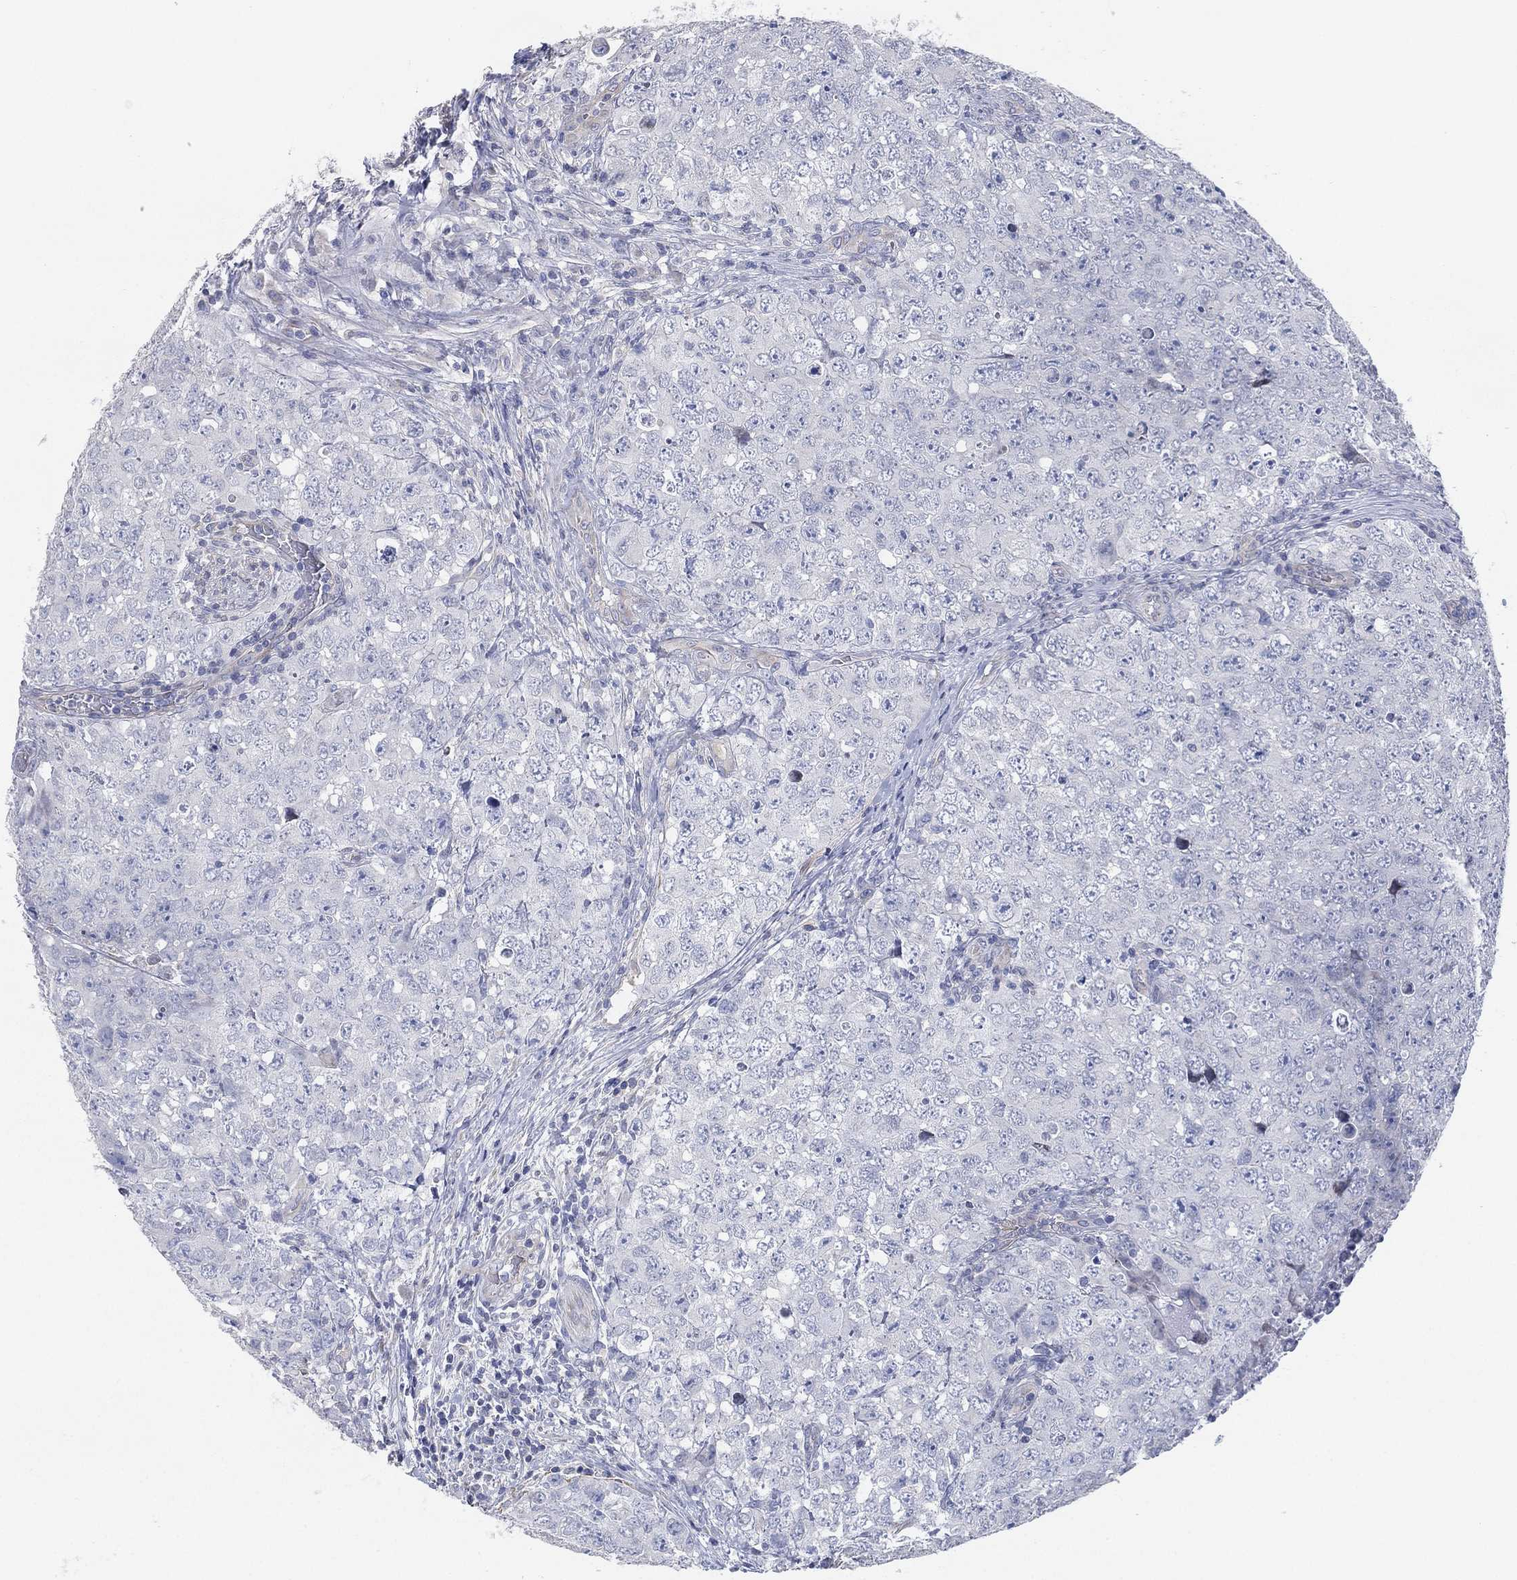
{"staining": {"intensity": "negative", "quantity": "none", "location": "none"}, "tissue": "testis cancer", "cell_type": "Tumor cells", "image_type": "cancer", "snomed": [{"axis": "morphology", "description": "Seminoma, NOS"}, {"axis": "topography", "description": "Testis"}], "caption": "A micrograph of human testis cancer (seminoma) is negative for staining in tumor cells.", "gene": "CFTR", "patient": {"sex": "male", "age": 34}}